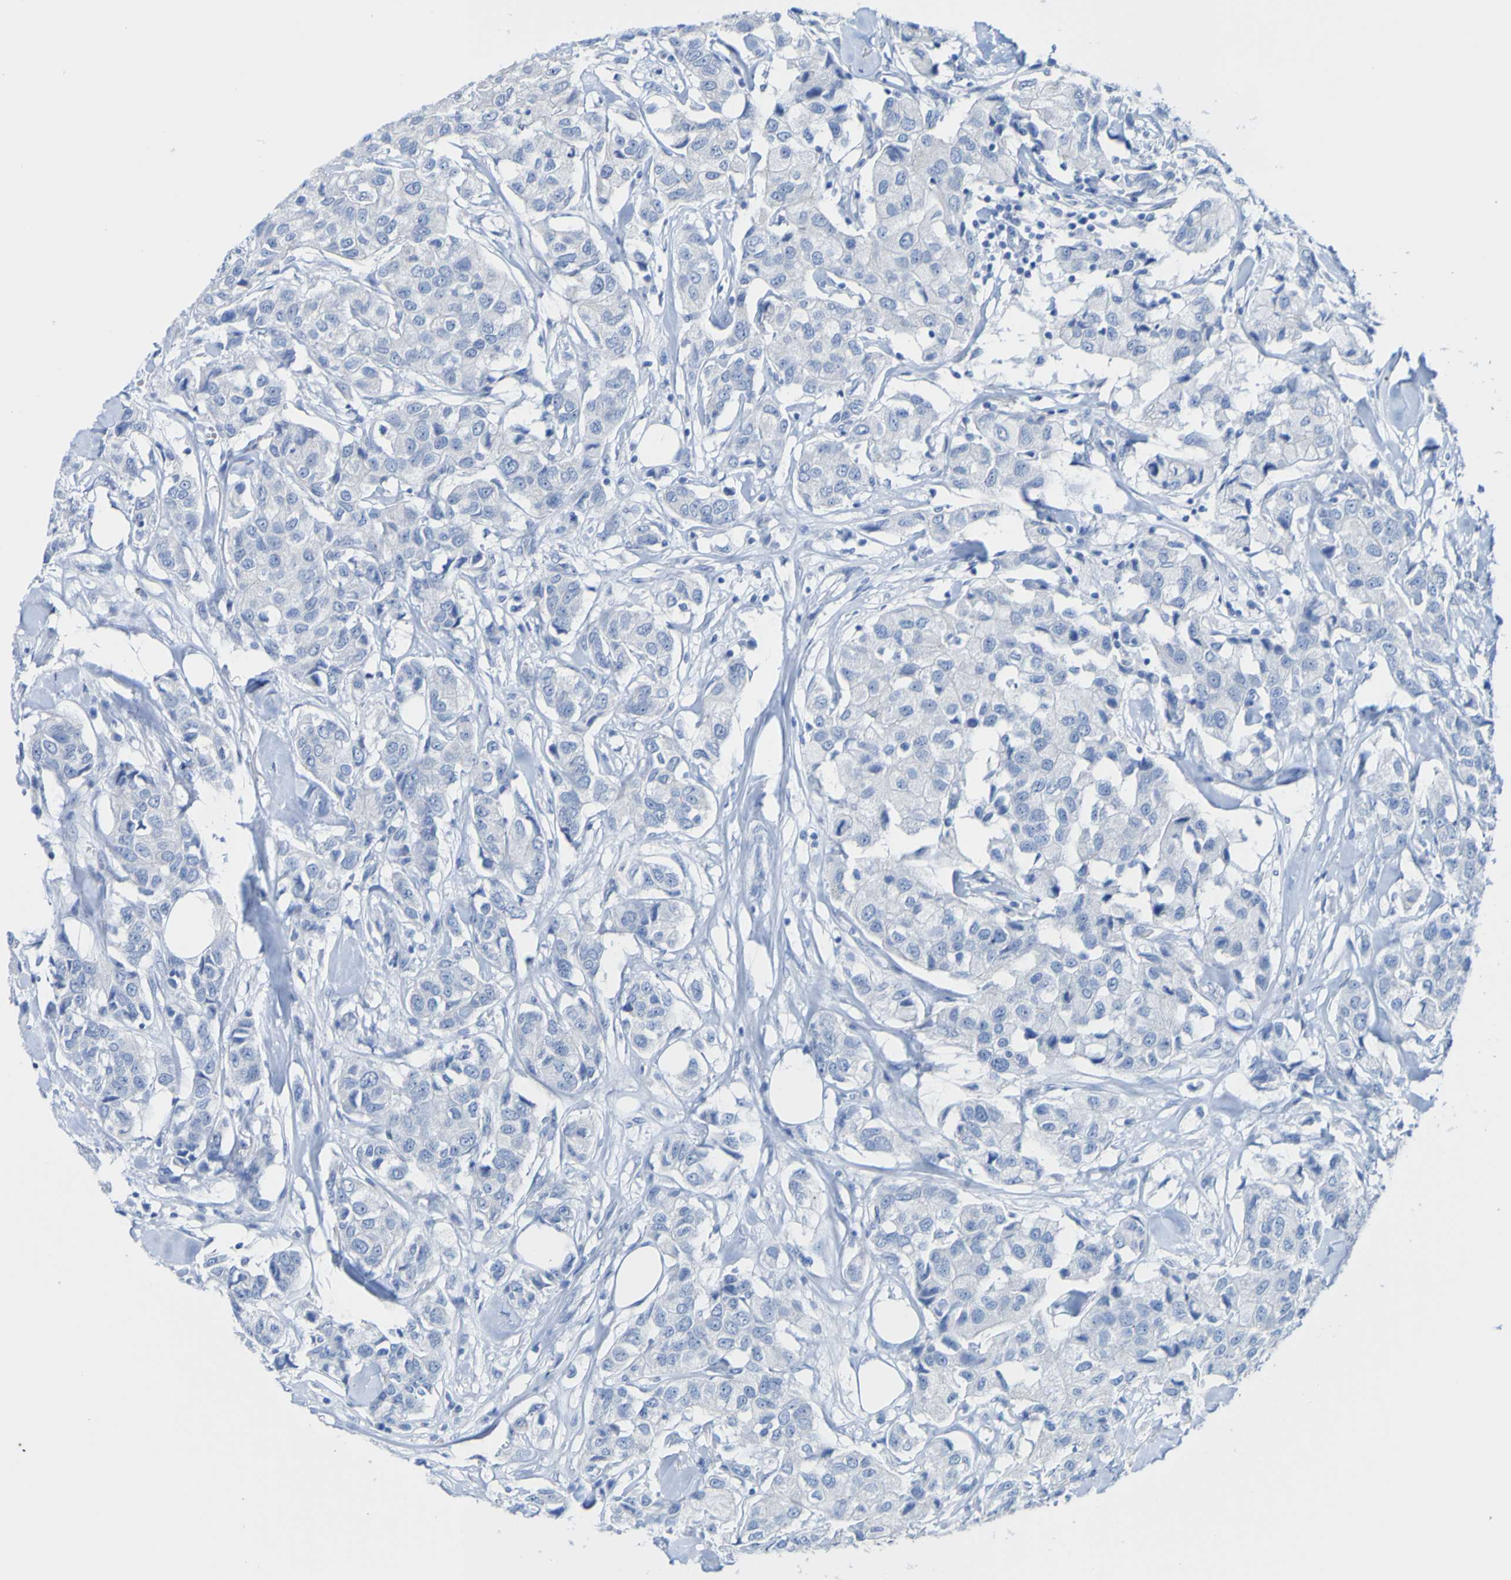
{"staining": {"intensity": "negative", "quantity": "none", "location": "none"}, "tissue": "breast cancer", "cell_type": "Tumor cells", "image_type": "cancer", "snomed": [{"axis": "morphology", "description": "Duct carcinoma"}, {"axis": "topography", "description": "Breast"}], "caption": "Image shows no significant protein expression in tumor cells of breast cancer.", "gene": "ACMSD", "patient": {"sex": "female", "age": 80}}